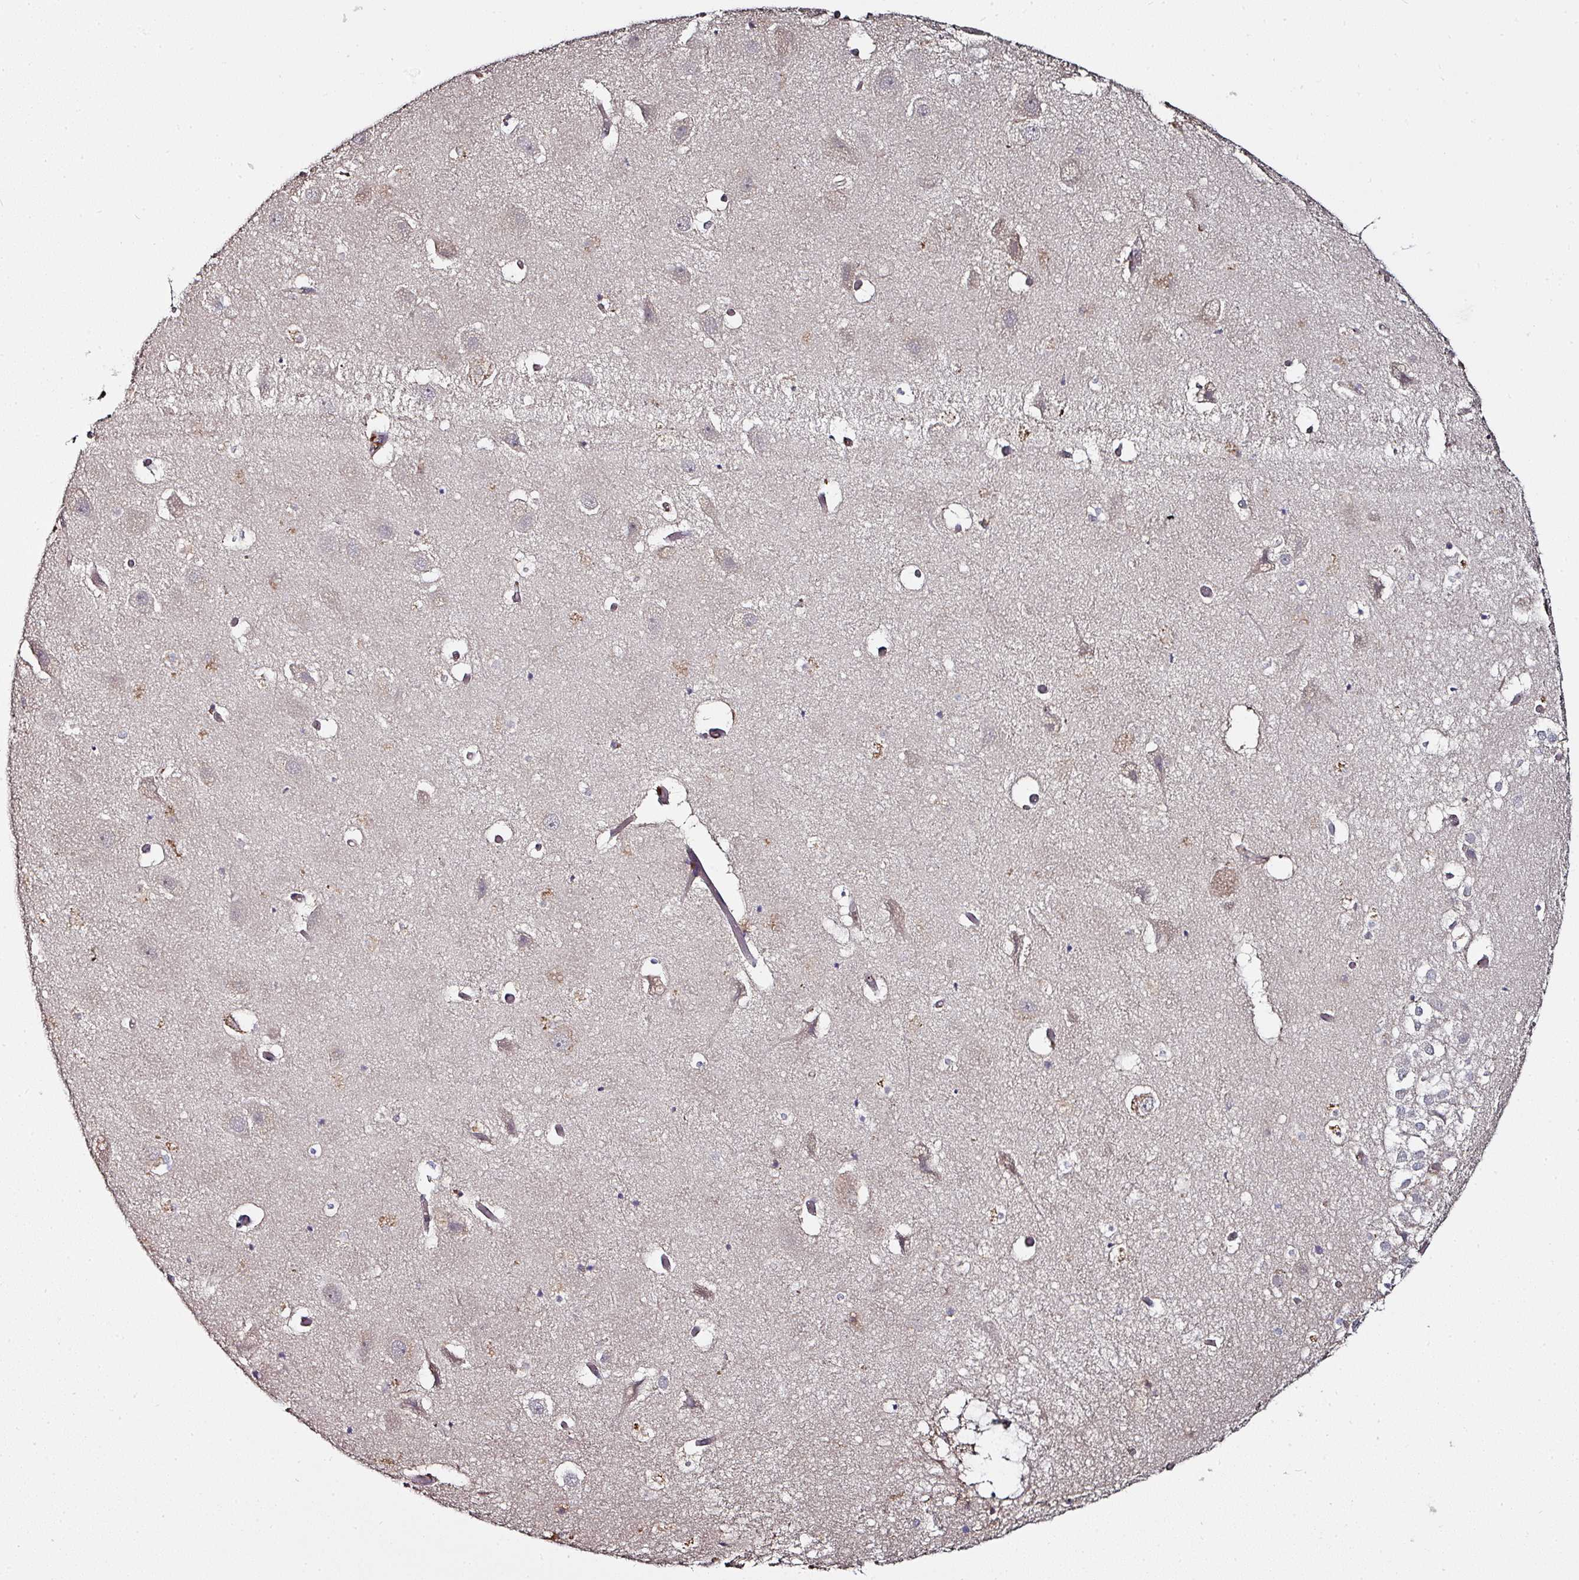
{"staining": {"intensity": "weak", "quantity": "<25%", "location": "cytoplasmic/membranous"}, "tissue": "hippocampus", "cell_type": "Glial cells", "image_type": "normal", "snomed": [{"axis": "morphology", "description": "Normal tissue, NOS"}, {"axis": "topography", "description": "Hippocampus"}], "caption": "Immunohistochemistry (IHC) histopathology image of normal hippocampus: human hippocampus stained with DAB reveals no significant protein expression in glial cells.", "gene": "CTDSP2", "patient": {"sex": "female", "age": 52}}